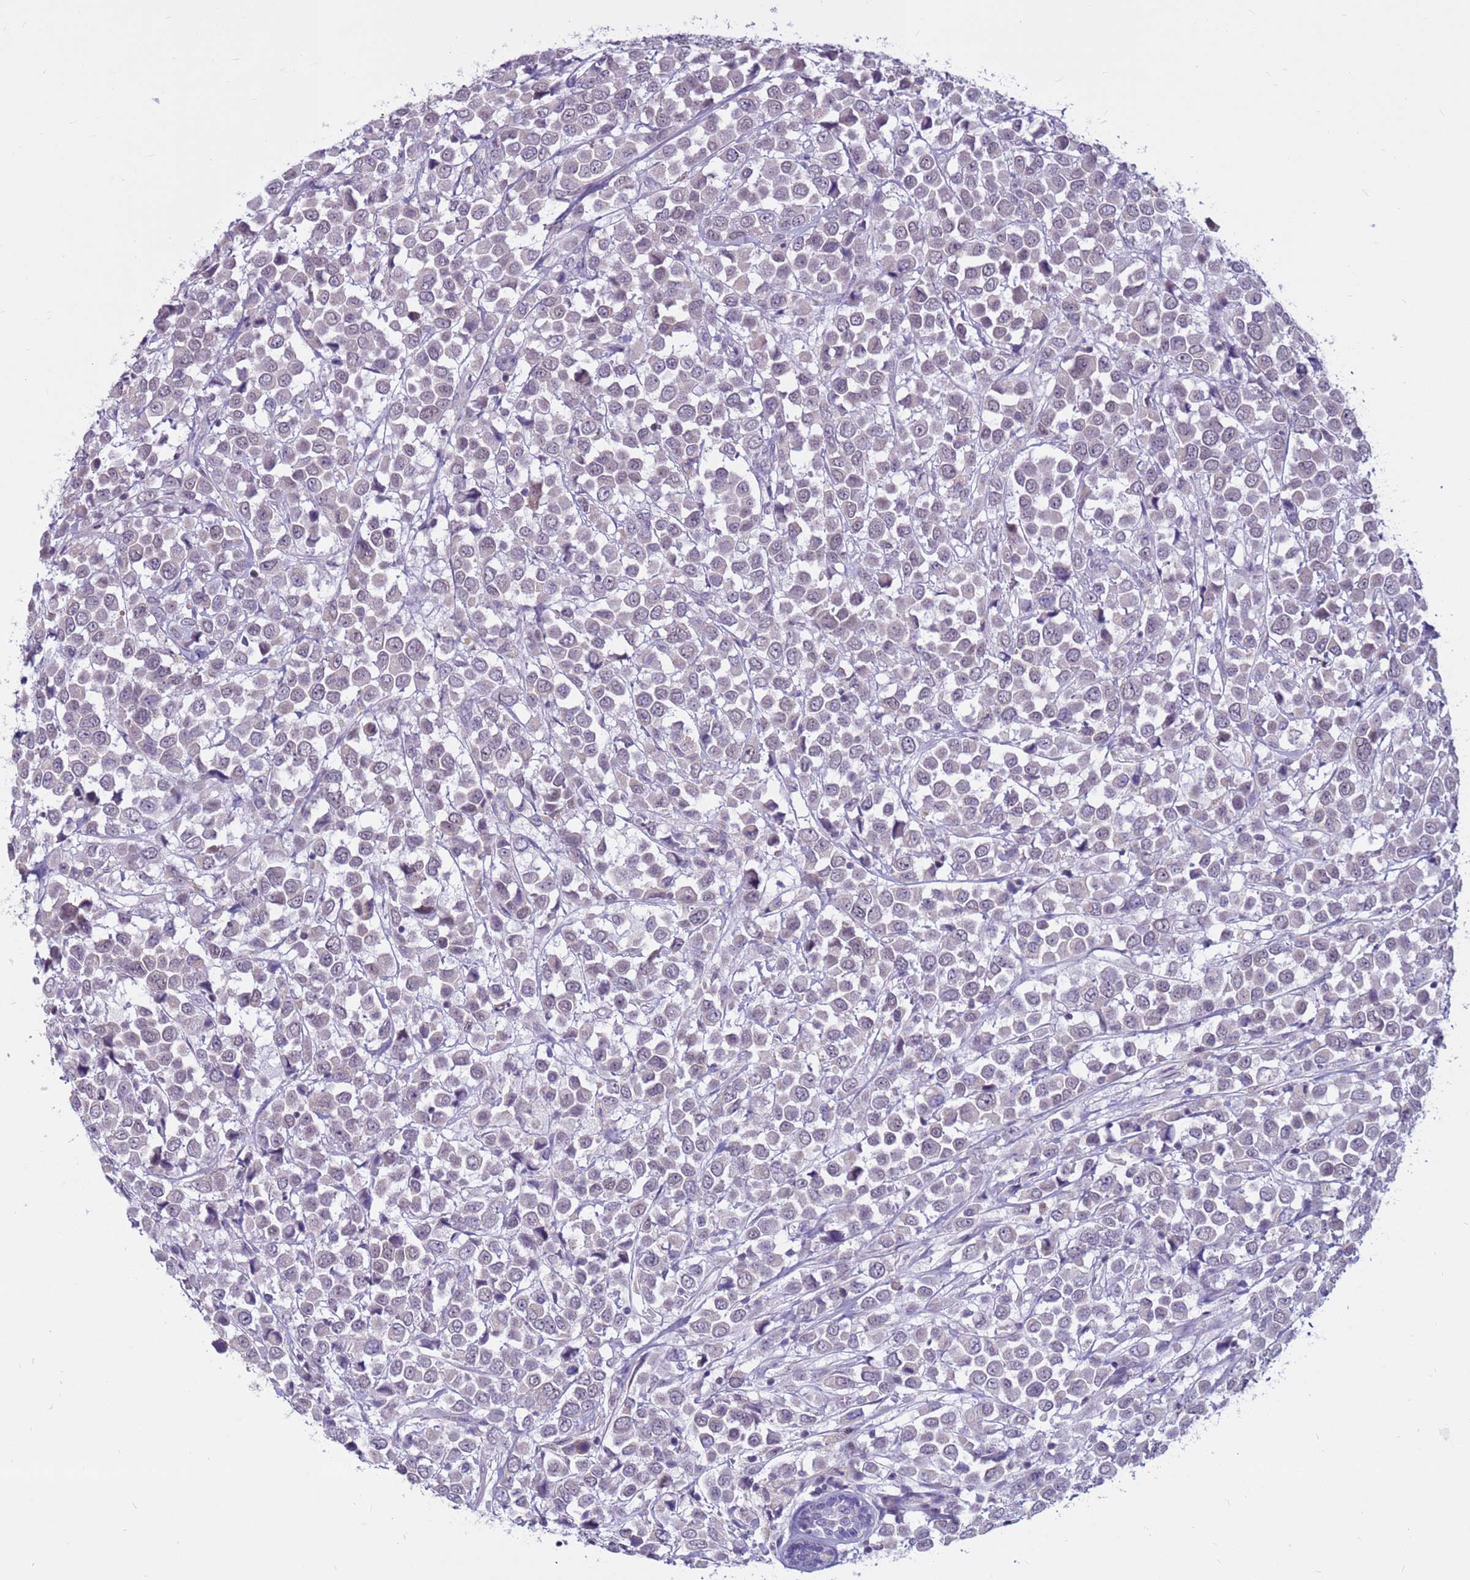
{"staining": {"intensity": "negative", "quantity": "none", "location": "none"}, "tissue": "breast cancer", "cell_type": "Tumor cells", "image_type": "cancer", "snomed": [{"axis": "morphology", "description": "Duct carcinoma"}, {"axis": "topography", "description": "Breast"}], "caption": "Tumor cells are negative for protein expression in human breast intraductal carcinoma.", "gene": "CDK2AP2", "patient": {"sex": "female", "age": 61}}